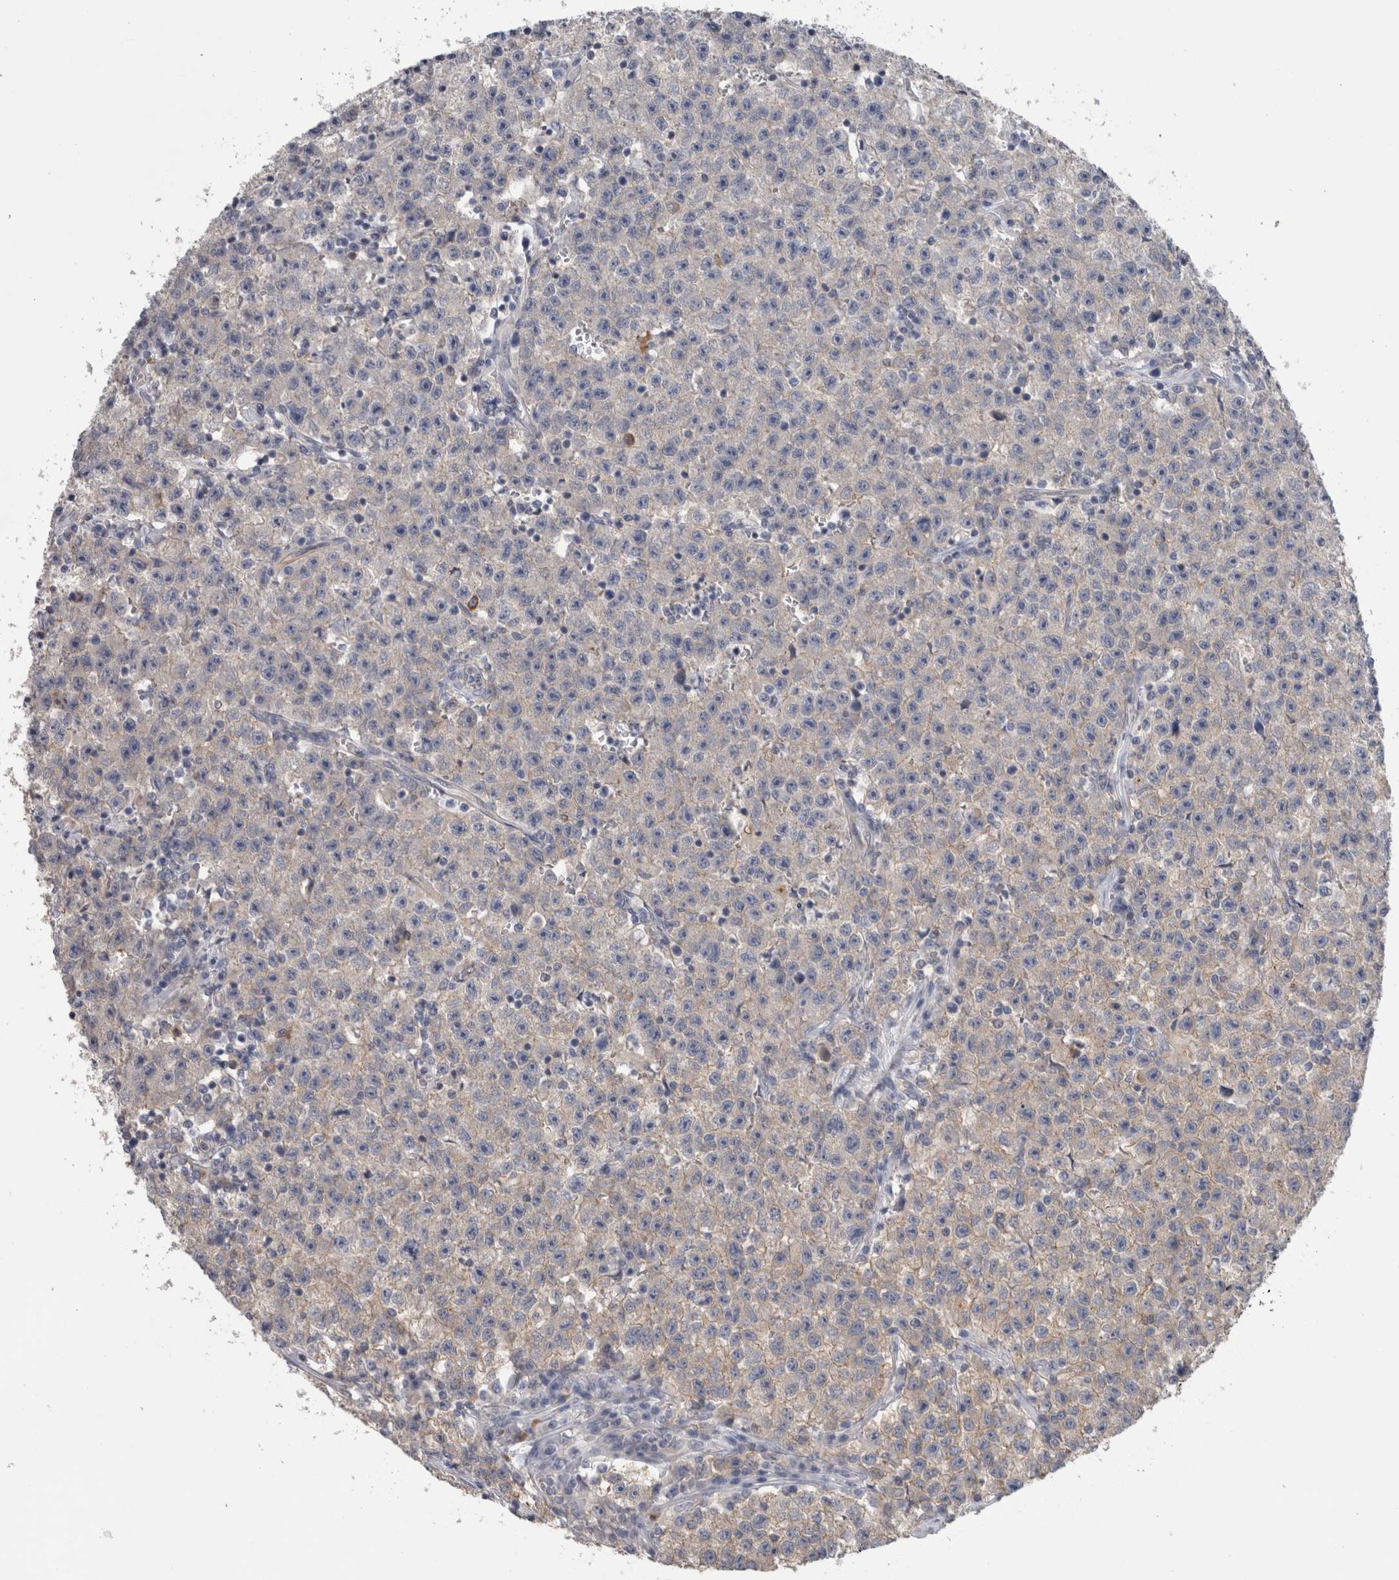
{"staining": {"intensity": "weak", "quantity": "25%-75%", "location": "cytoplasmic/membranous"}, "tissue": "testis cancer", "cell_type": "Tumor cells", "image_type": "cancer", "snomed": [{"axis": "morphology", "description": "Seminoma, NOS"}, {"axis": "topography", "description": "Testis"}], "caption": "Protein expression analysis of testis cancer (seminoma) demonstrates weak cytoplasmic/membranous positivity in approximately 25%-75% of tumor cells. (IHC, brightfield microscopy, high magnification).", "gene": "SCRN1", "patient": {"sex": "male", "age": 22}}